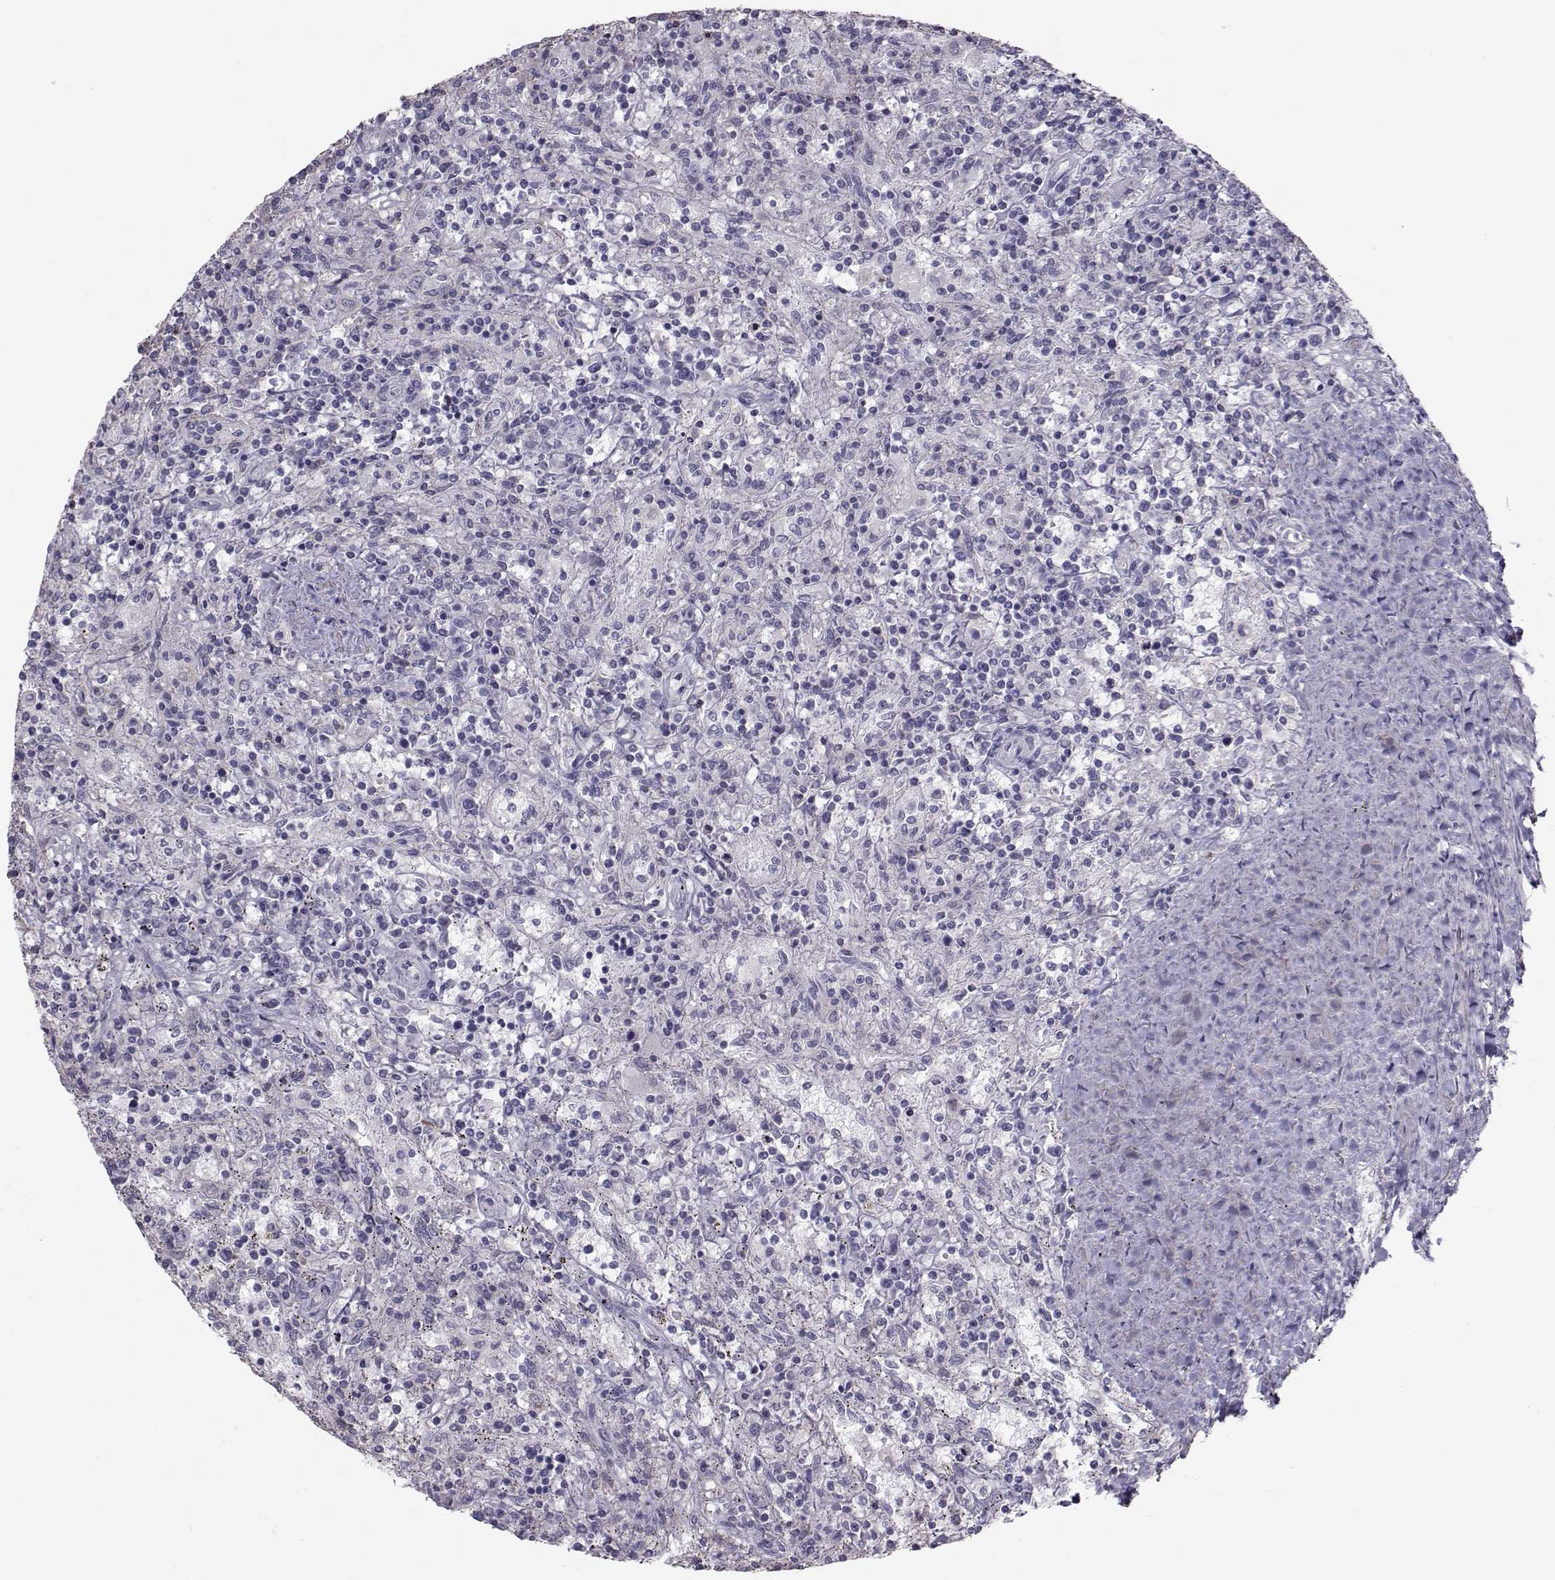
{"staining": {"intensity": "negative", "quantity": "none", "location": "none"}, "tissue": "lymphoma", "cell_type": "Tumor cells", "image_type": "cancer", "snomed": [{"axis": "morphology", "description": "Malignant lymphoma, non-Hodgkin's type, Low grade"}, {"axis": "topography", "description": "Spleen"}], "caption": "Photomicrograph shows no protein expression in tumor cells of low-grade malignant lymphoma, non-Hodgkin's type tissue.", "gene": "GARIN3", "patient": {"sex": "male", "age": 62}}